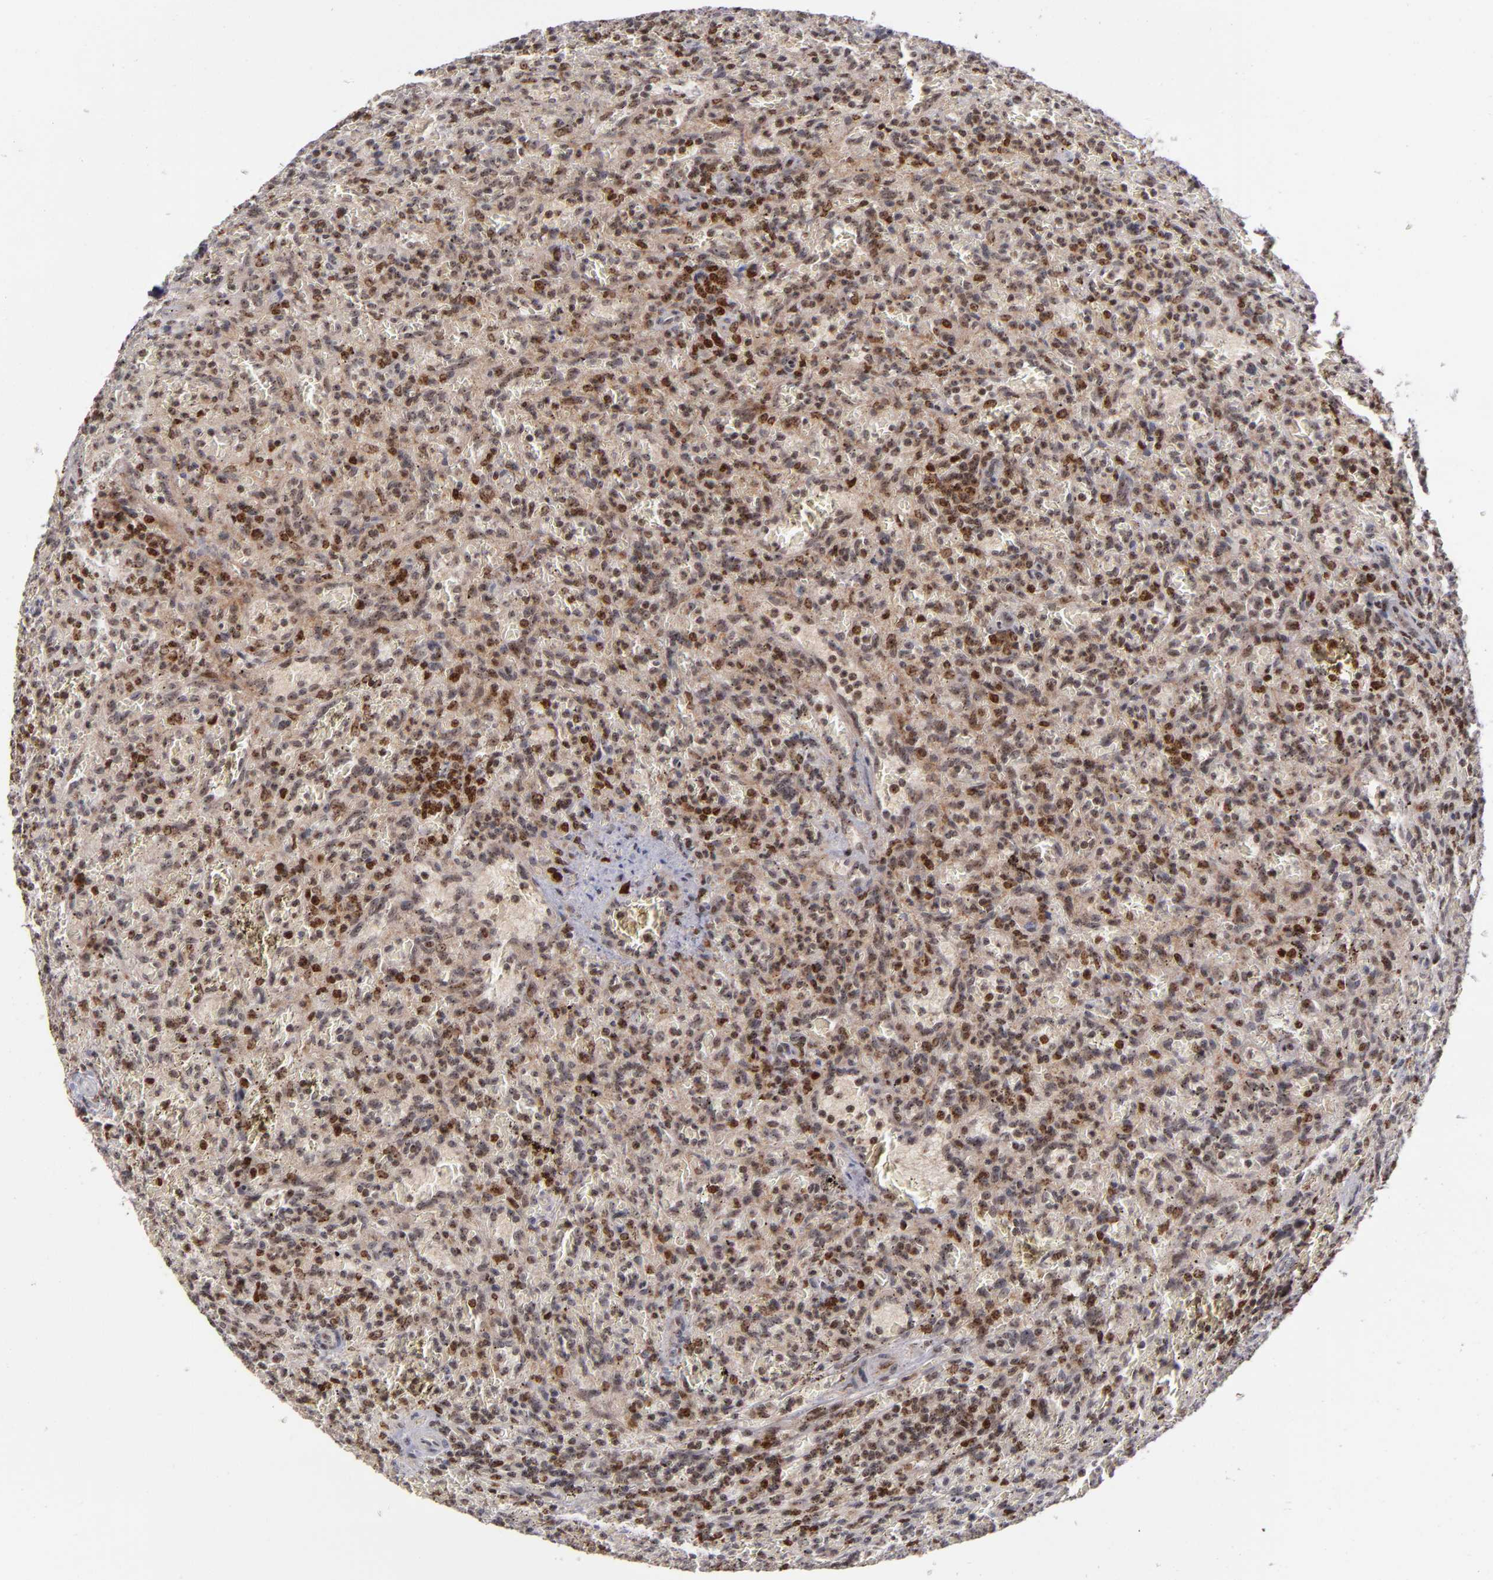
{"staining": {"intensity": "weak", "quantity": ">75%", "location": "cytoplasmic/membranous,nuclear"}, "tissue": "lymphoma", "cell_type": "Tumor cells", "image_type": "cancer", "snomed": [{"axis": "morphology", "description": "Malignant lymphoma, non-Hodgkin's type, Low grade"}, {"axis": "topography", "description": "Spleen"}], "caption": "Protein expression analysis of malignant lymphoma, non-Hodgkin's type (low-grade) reveals weak cytoplasmic/membranous and nuclear positivity in approximately >75% of tumor cells.", "gene": "PCNX4", "patient": {"sex": "female", "age": 64}}